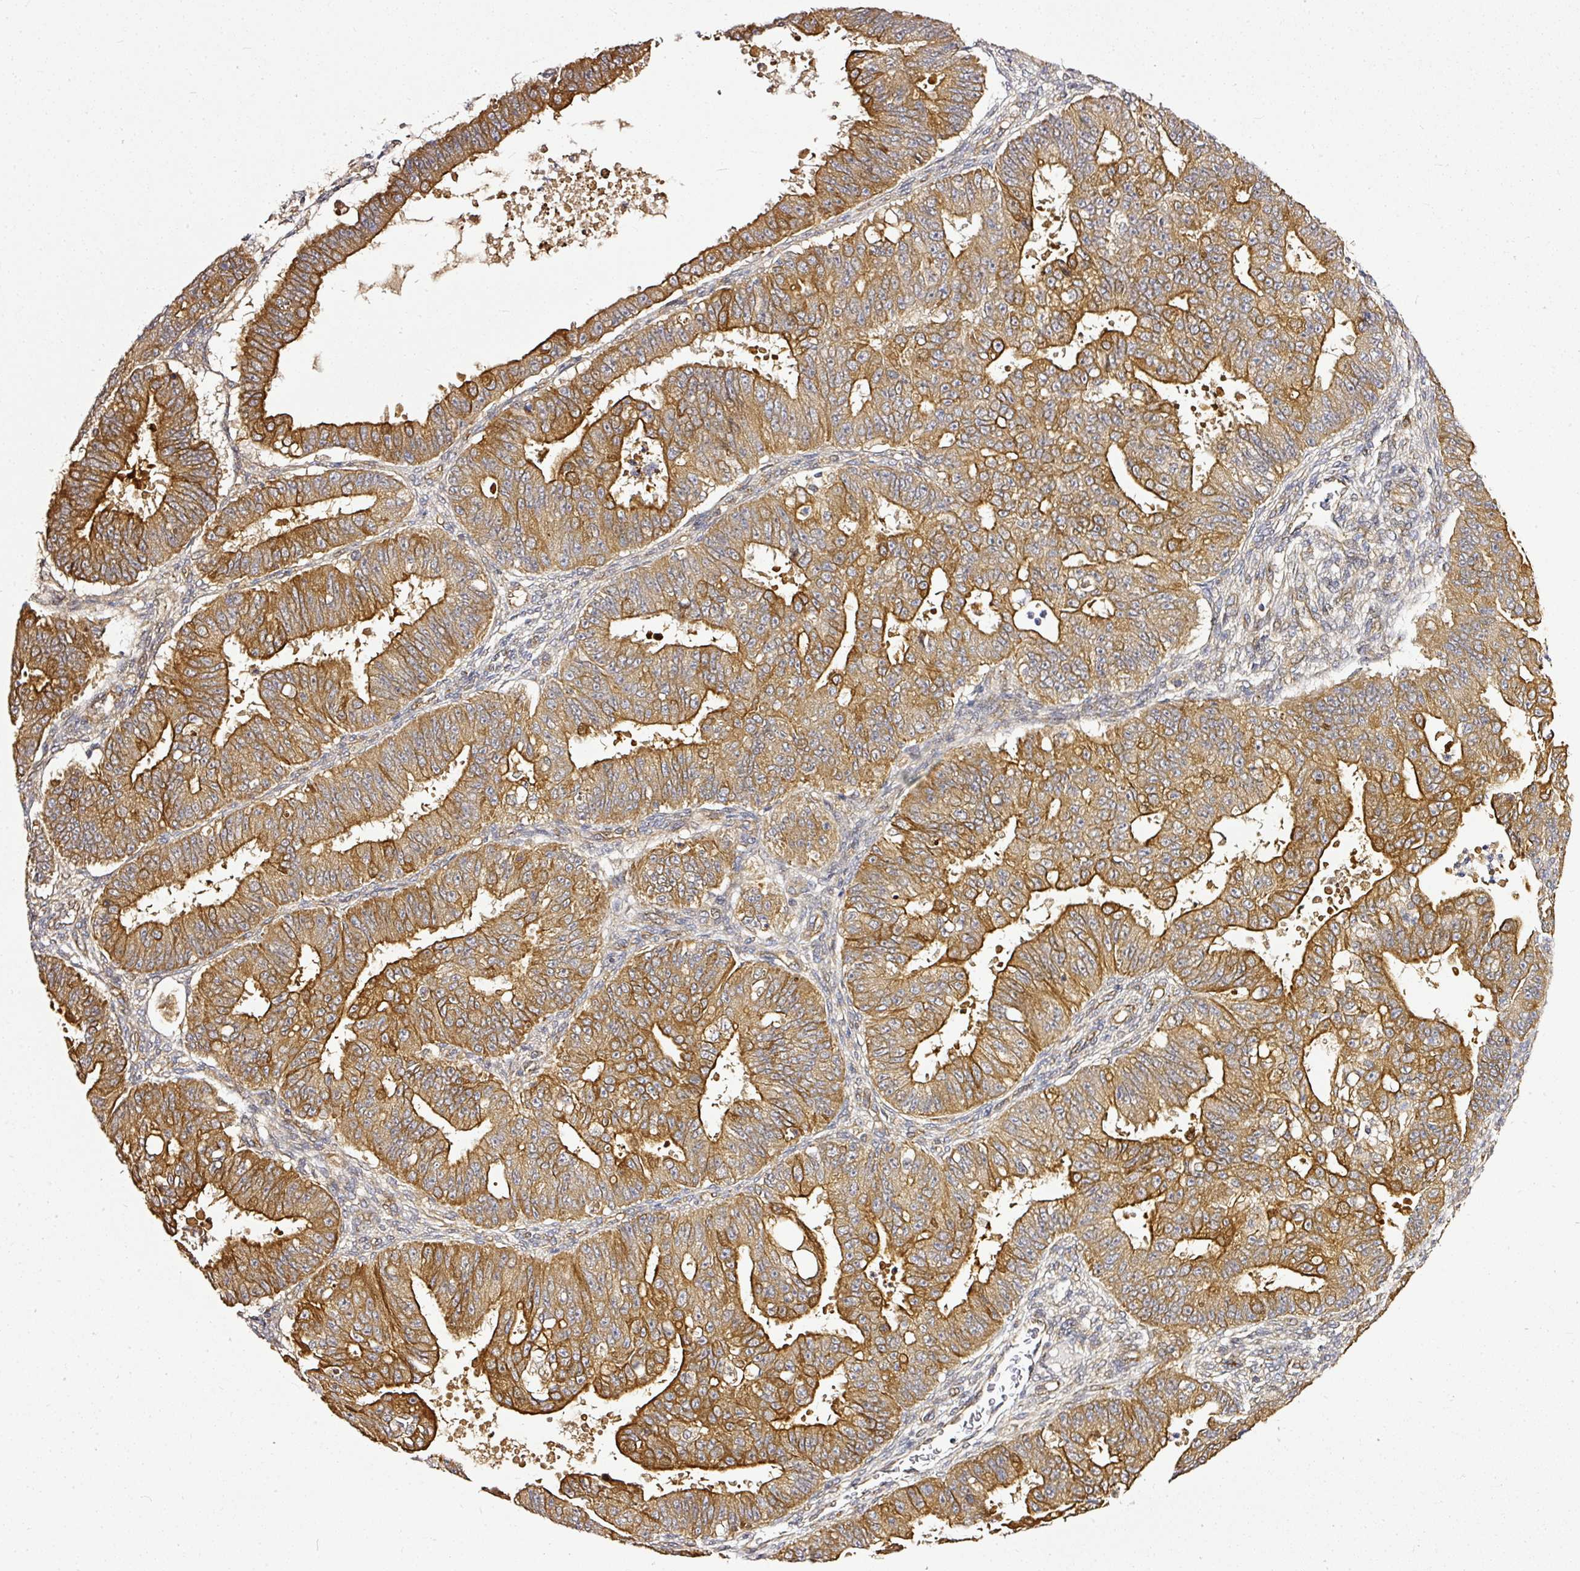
{"staining": {"intensity": "strong", "quantity": ">75%", "location": "cytoplasmic/membranous"}, "tissue": "ovarian cancer", "cell_type": "Tumor cells", "image_type": "cancer", "snomed": [{"axis": "morphology", "description": "Carcinoma, endometroid"}, {"axis": "topography", "description": "Appendix"}, {"axis": "topography", "description": "Ovary"}], "caption": "A high-resolution histopathology image shows immunohistochemistry (IHC) staining of ovarian endometroid carcinoma, which shows strong cytoplasmic/membranous staining in about >75% of tumor cells.", "gene": "MIF4GD", "patient": {"sex": "female", "age": 42}}